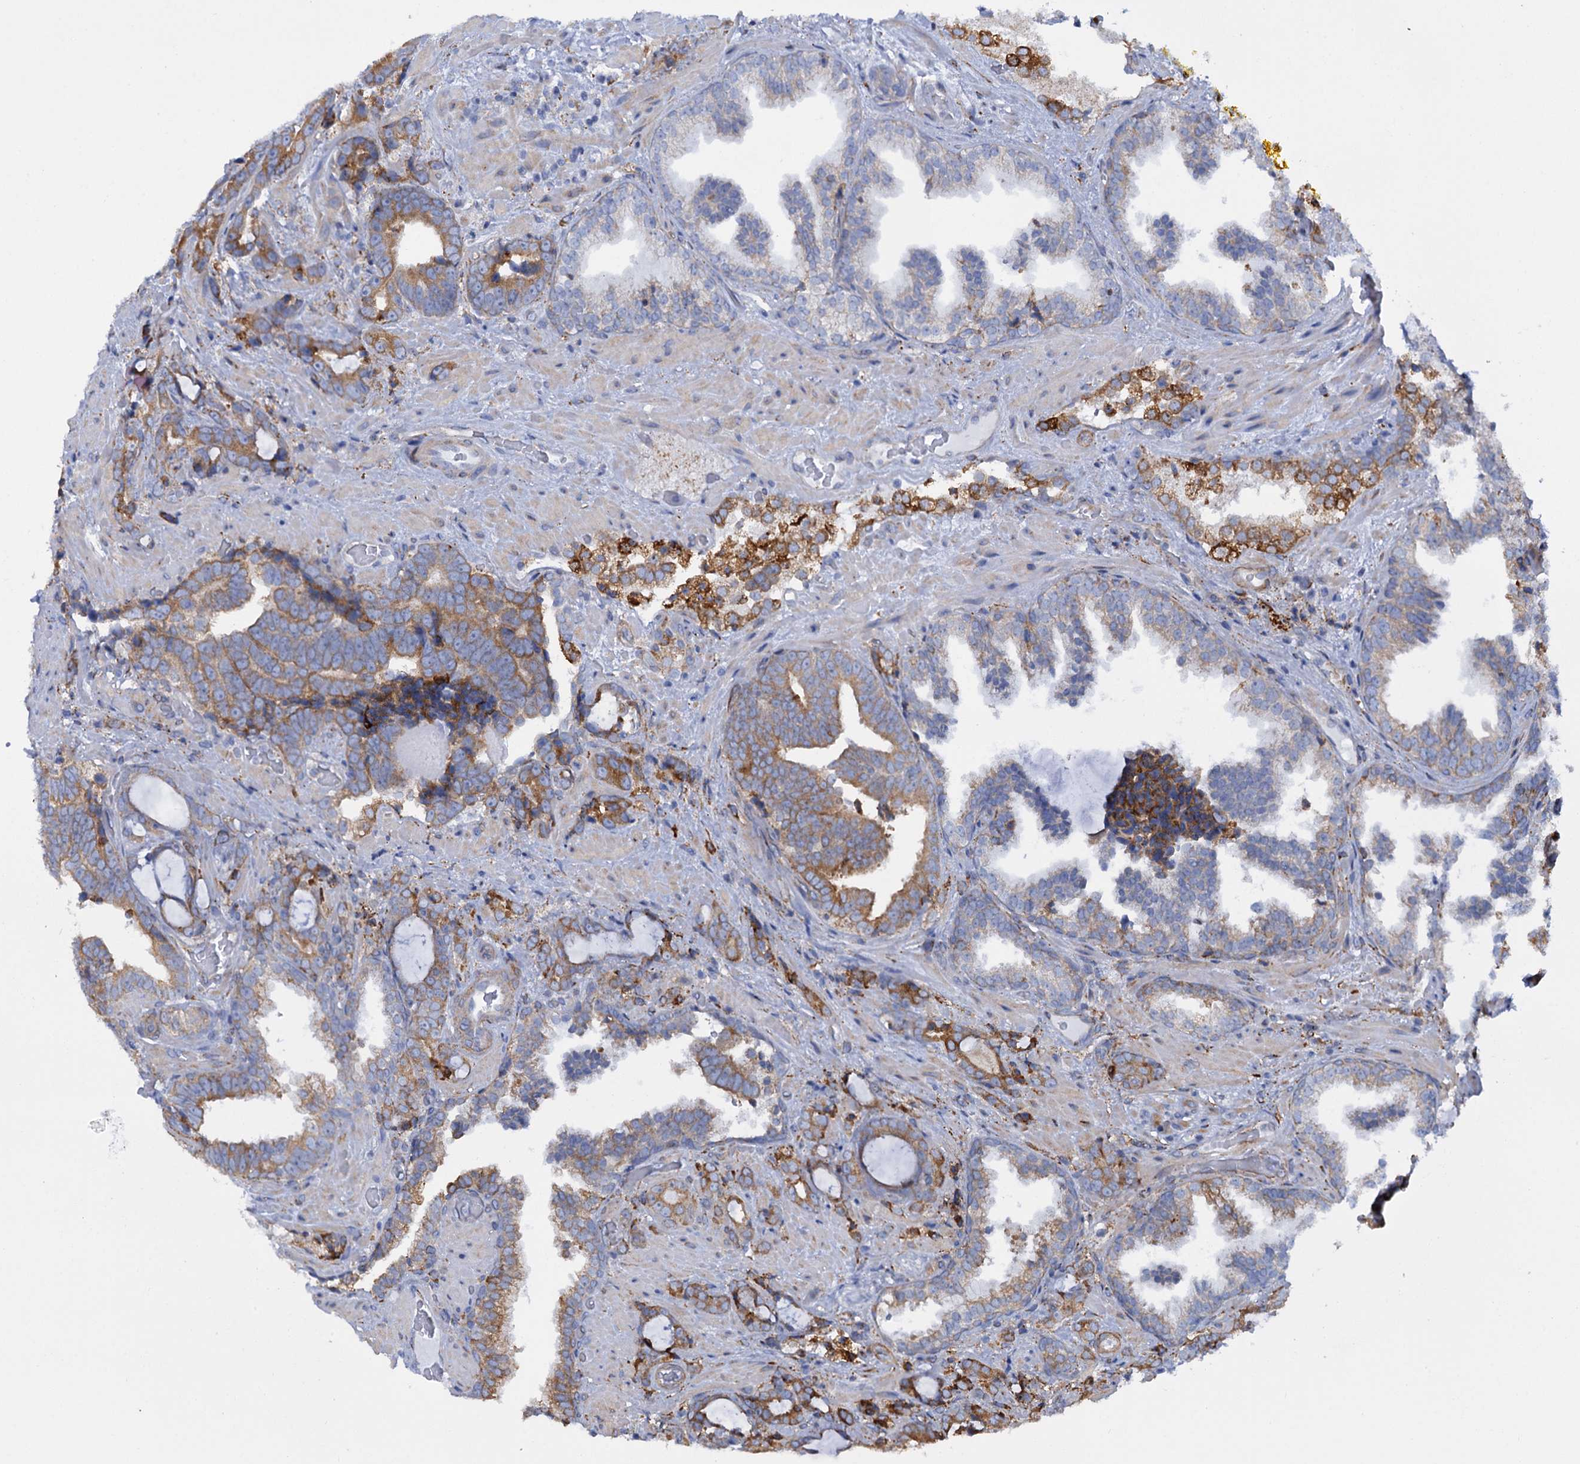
{"staining": {"intensity": "moderate", "quantity": ">75%", "location": "cytoplasmic/membranous"}, "tissue": "prostate cancer", "cell_type": "Tumor cells", "image_type": "cancer", "snomed": [{"axis": "morphology", "description": "Adenocarcinoma, High grade"}, {"axis": "topography", "description": "Prostate and seminal vesicle, NOS"}], "caption": "Prostate cancer stained for a protein shows moderate cytoplasmic/membranous positivity in tumor cells.", "gene": "SHE", "patient": {"sex": "male", "age": 67}}